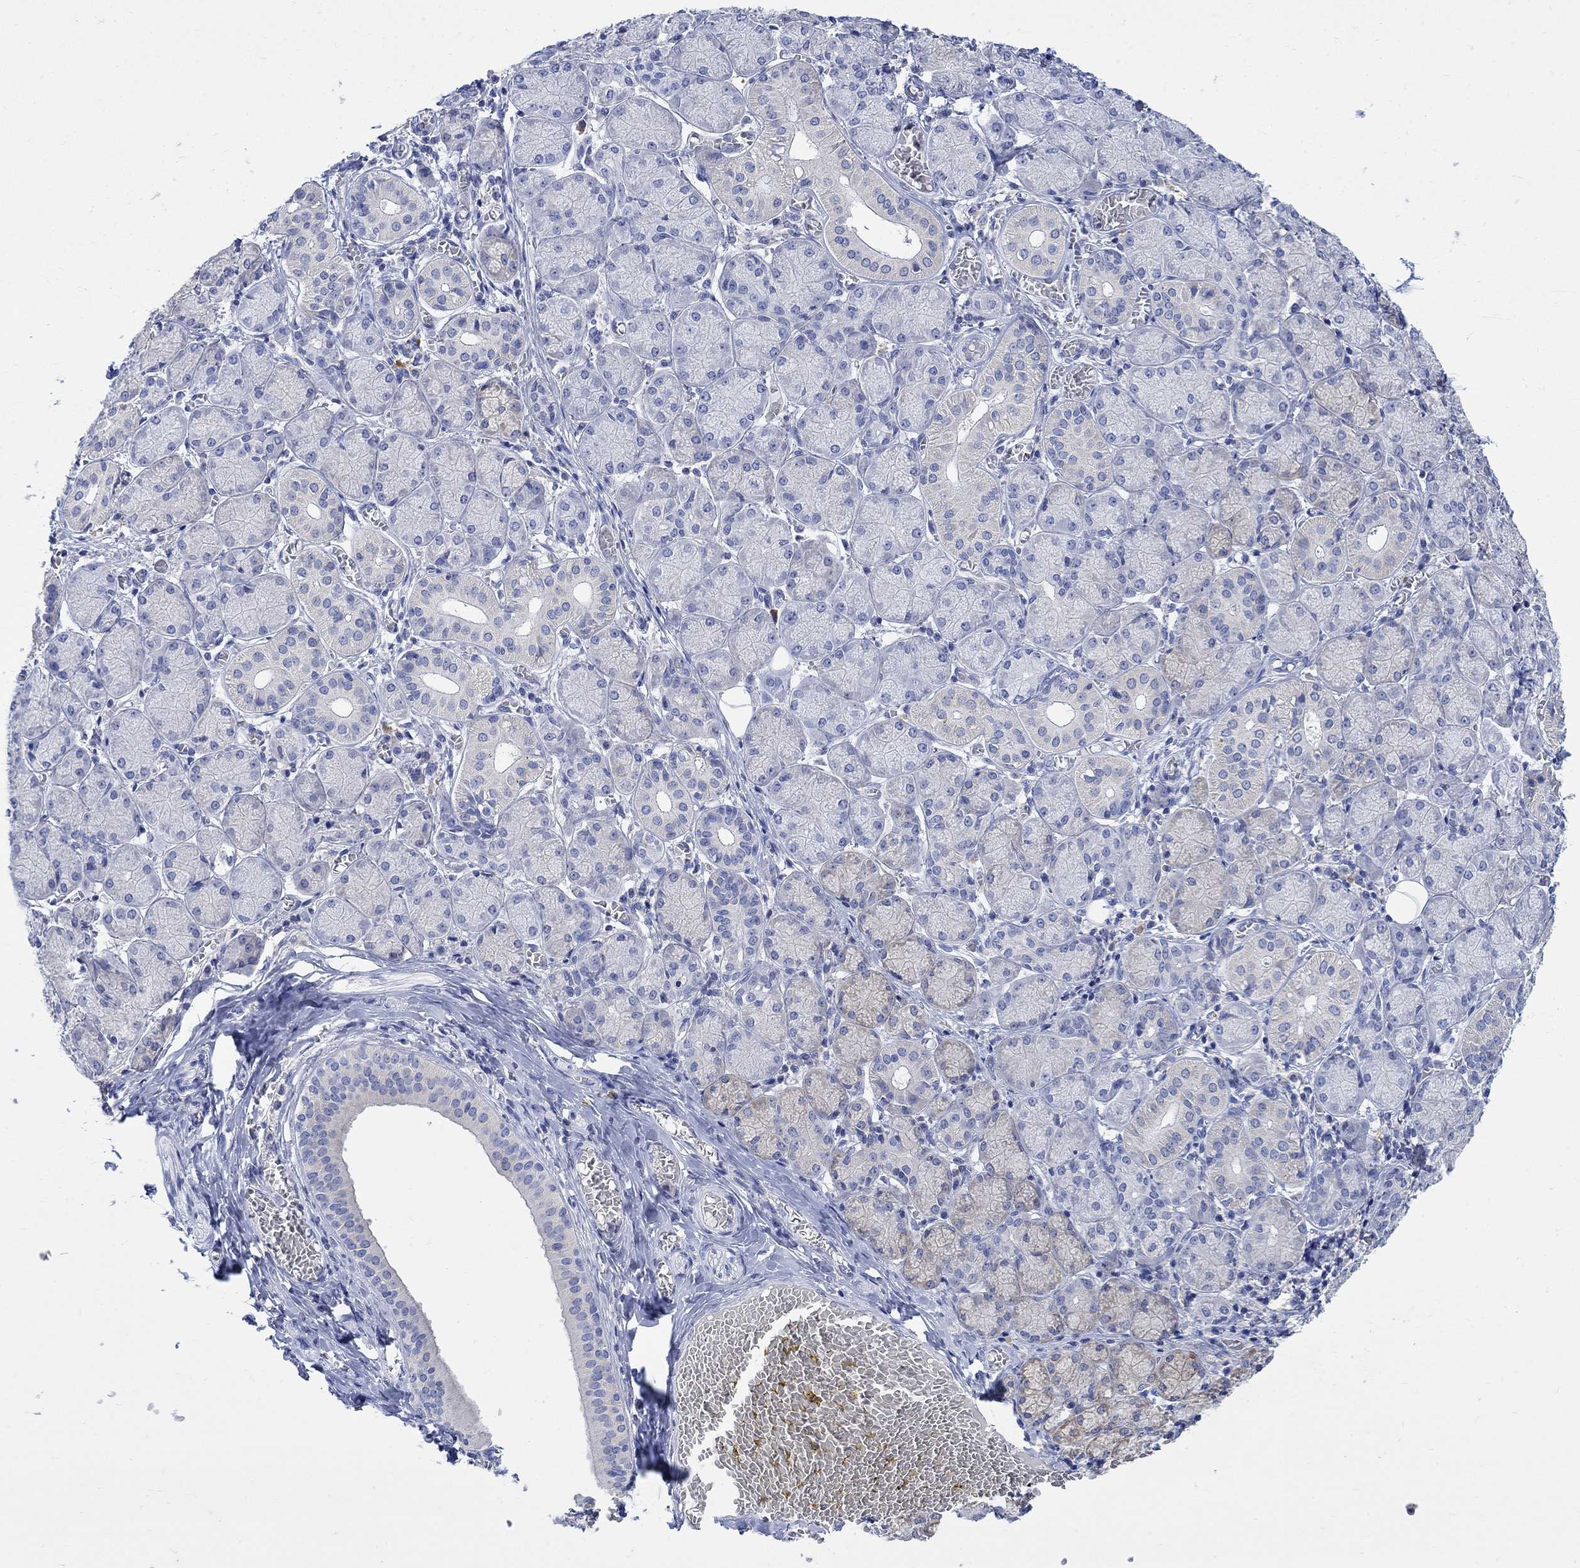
{"staining": {"intensity": "weak", "quantity": "25%-75%", "location": "cytoplasmic/membranous"}, "tissue": "salivary gland", "cell_type": "Glandular cells", "image_type": "normal", "snomed": [{"axis": "morphology", "description": "Normal tissue, NOS"}, {"axis": "topography", "description": "Salivary gland"}, {"axis": "topography", "description": "Peripheral nerve tissue"}], "caption": "Glandular cells demonstrate low levels of weak cytoplasmic/membranous positivity in about 25%-75% of cells in normal salivary gland. Ihc stains the protein of interest in brown and the nuclei are stained blue.", "gene": "GCM1", "patient": {"sex": "female", "age": 24}}